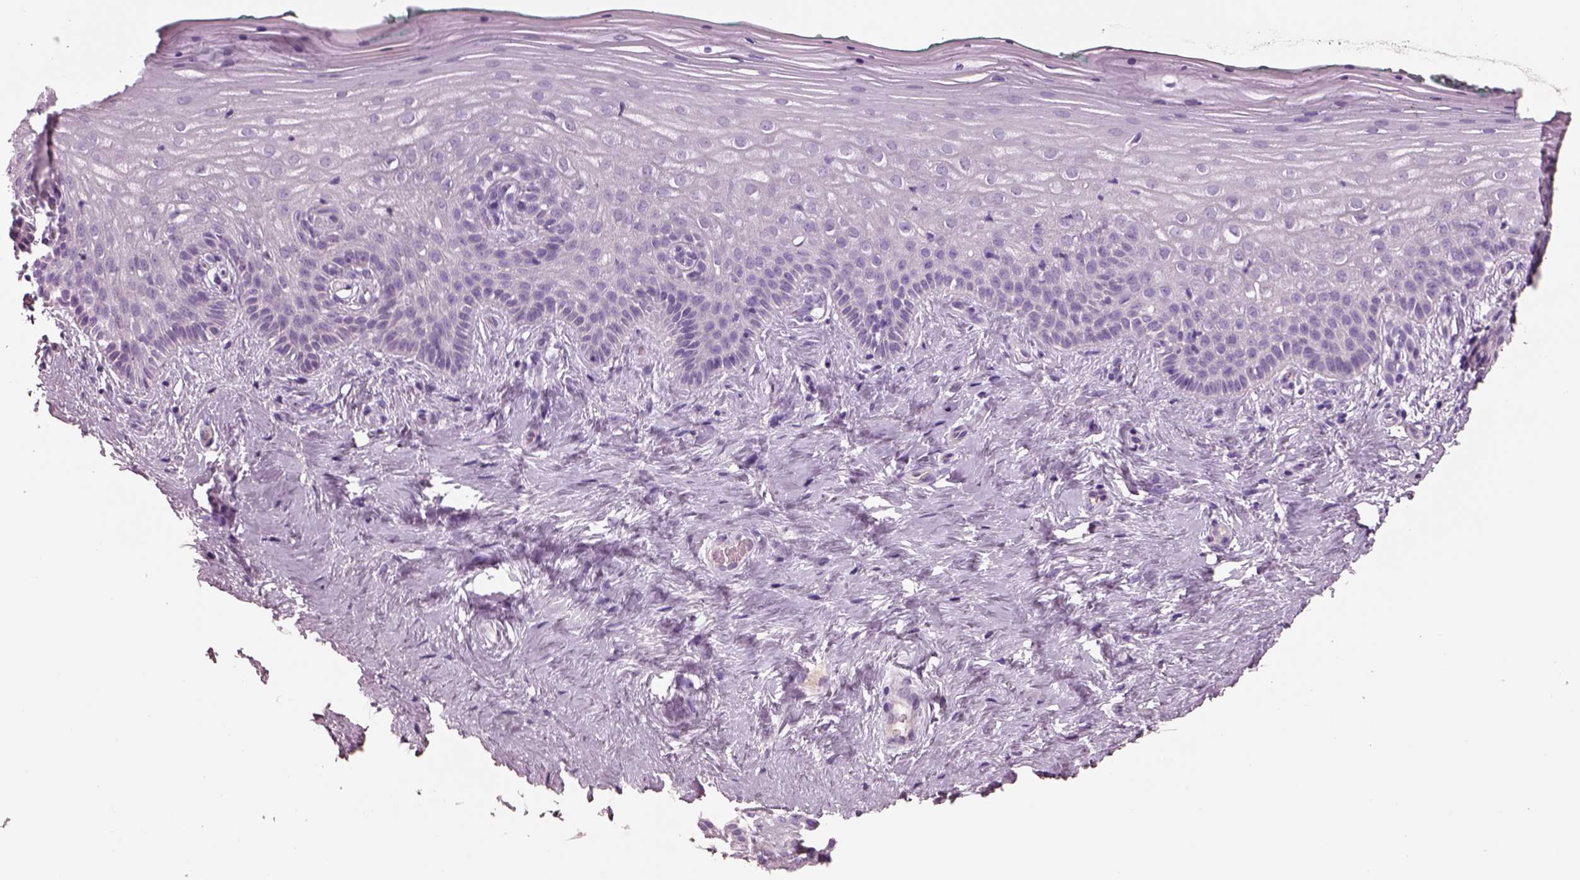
{"staining": {"intensity": "negative", "quantity": "none", "location": "none"}, "tissue": "vagina", "cell_type": "Squamous epithelial cells", "image_type": "normal", "snomed": [{"axis": "morphology", "description": "Normal tissue, NOS"}, {"axis": "topography", "description": "Vagina"}], "caption": "A high-resolution micrograph shows immunohistochemistry staining of unremarkable vagina, which shows no significant expression in squamous epithelial cells. (Immunohistochemistry, brightfield microscopy, high magnification).", "gene": "IGLL1", "patient": {"sex": "female", "age": 45}}